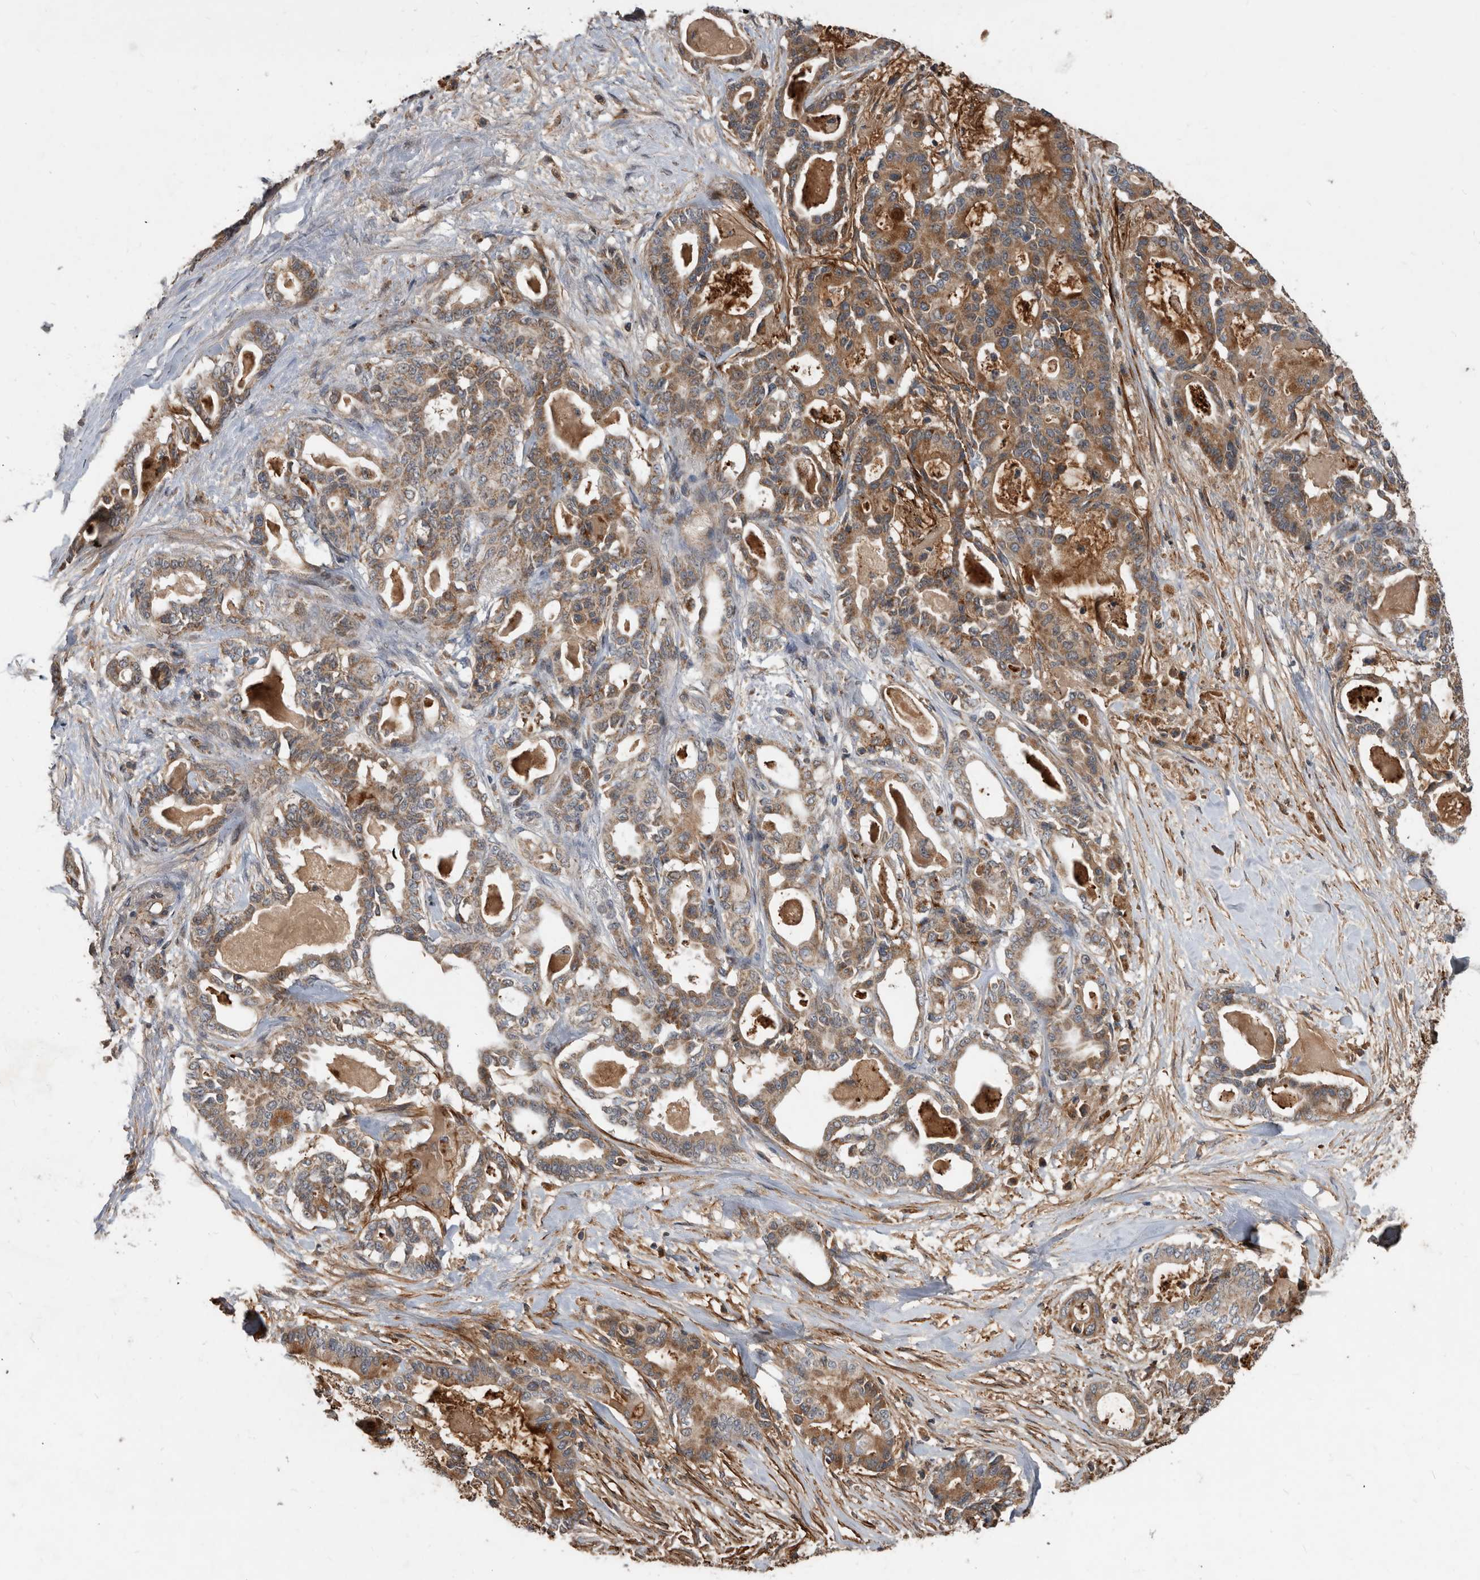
{"staining": {"intensity": "moderate", "quantity": ">75%", "location": "cytoplasmic/membranous"}, "tissue": "pancreatic cancer", "cell_type": "Tumor cells", "image_type": "cancer", "snomed": [{"axis": "morphology", "description": "Adenocarcinoma, NOS"}, {"axis": "topography", "description": "Pancreas"}], "caption": "An image of pancreatic cancer (adenocarcinoma) stained for a protein shows moderate cytoplasmic/membranous brown staining in tumor cells. The staining is performed using DAB brown chromogen to label protein expression. The nuclei are counter-stained blue using hematoxylin.", "gene": "PI15", "patient": {"sex": "male", "age": 63}}